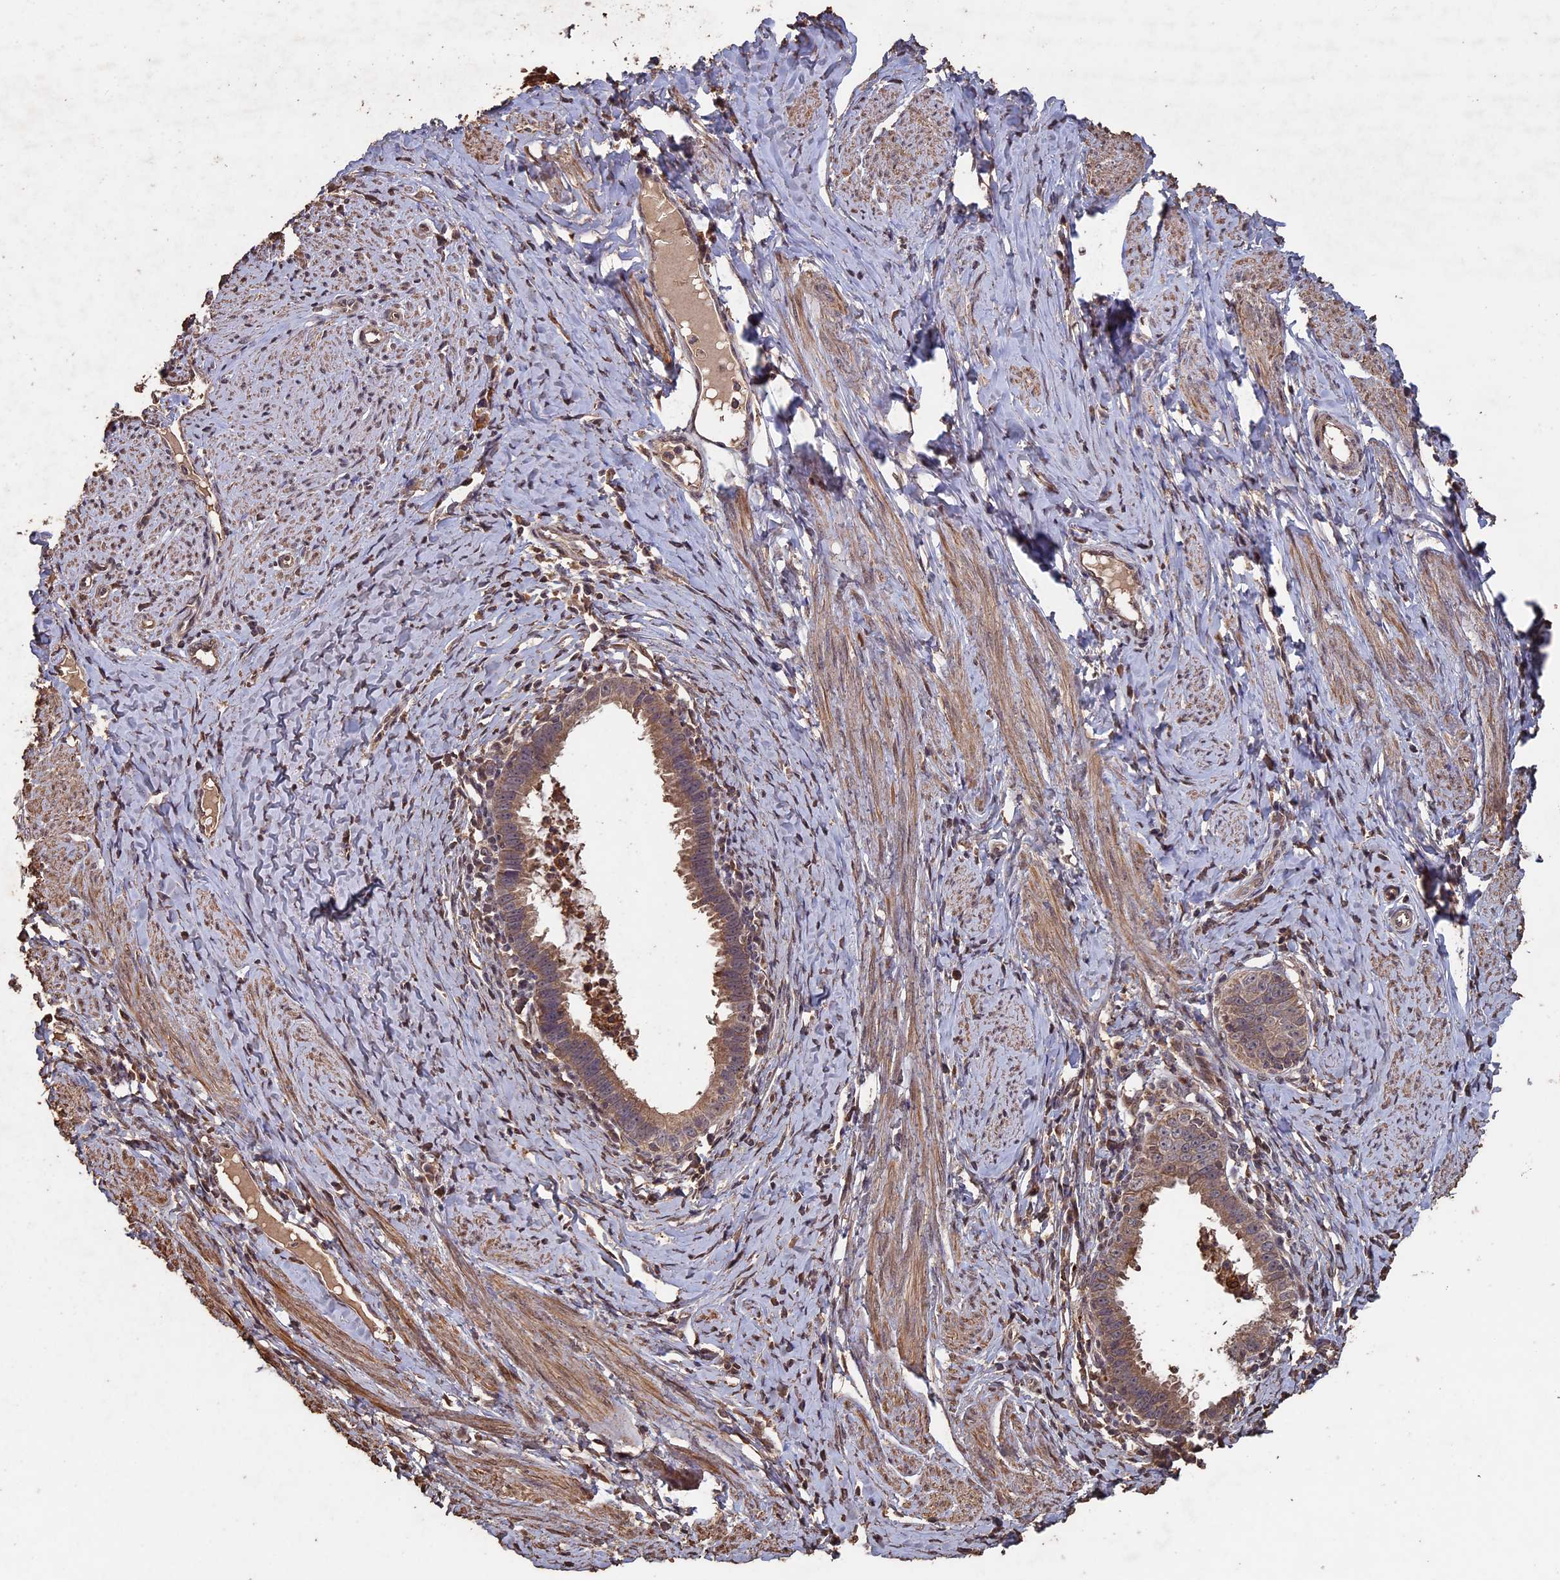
{"staining": {"intensity": "moderate", "quantity": ">75%", "location": "cytoplasmic/membranous"}, "tissue": "cervical cancer", "cell_type": "Tumor cells", "image_type": "cancer", "snomed": [{"axis": "morphology", "description": "Adenocarcinoma, NOS"}, {"axis": "topography", "description": "Cervix"}], "caption": "Immunohistochemical staining of cervical adenocarcinoma shows moderate cytoplasmic/membranous protein positivity in about >75% of tumor cells.", "gene": "HUNK", "patient": {"sex": "female", "age": 36}}